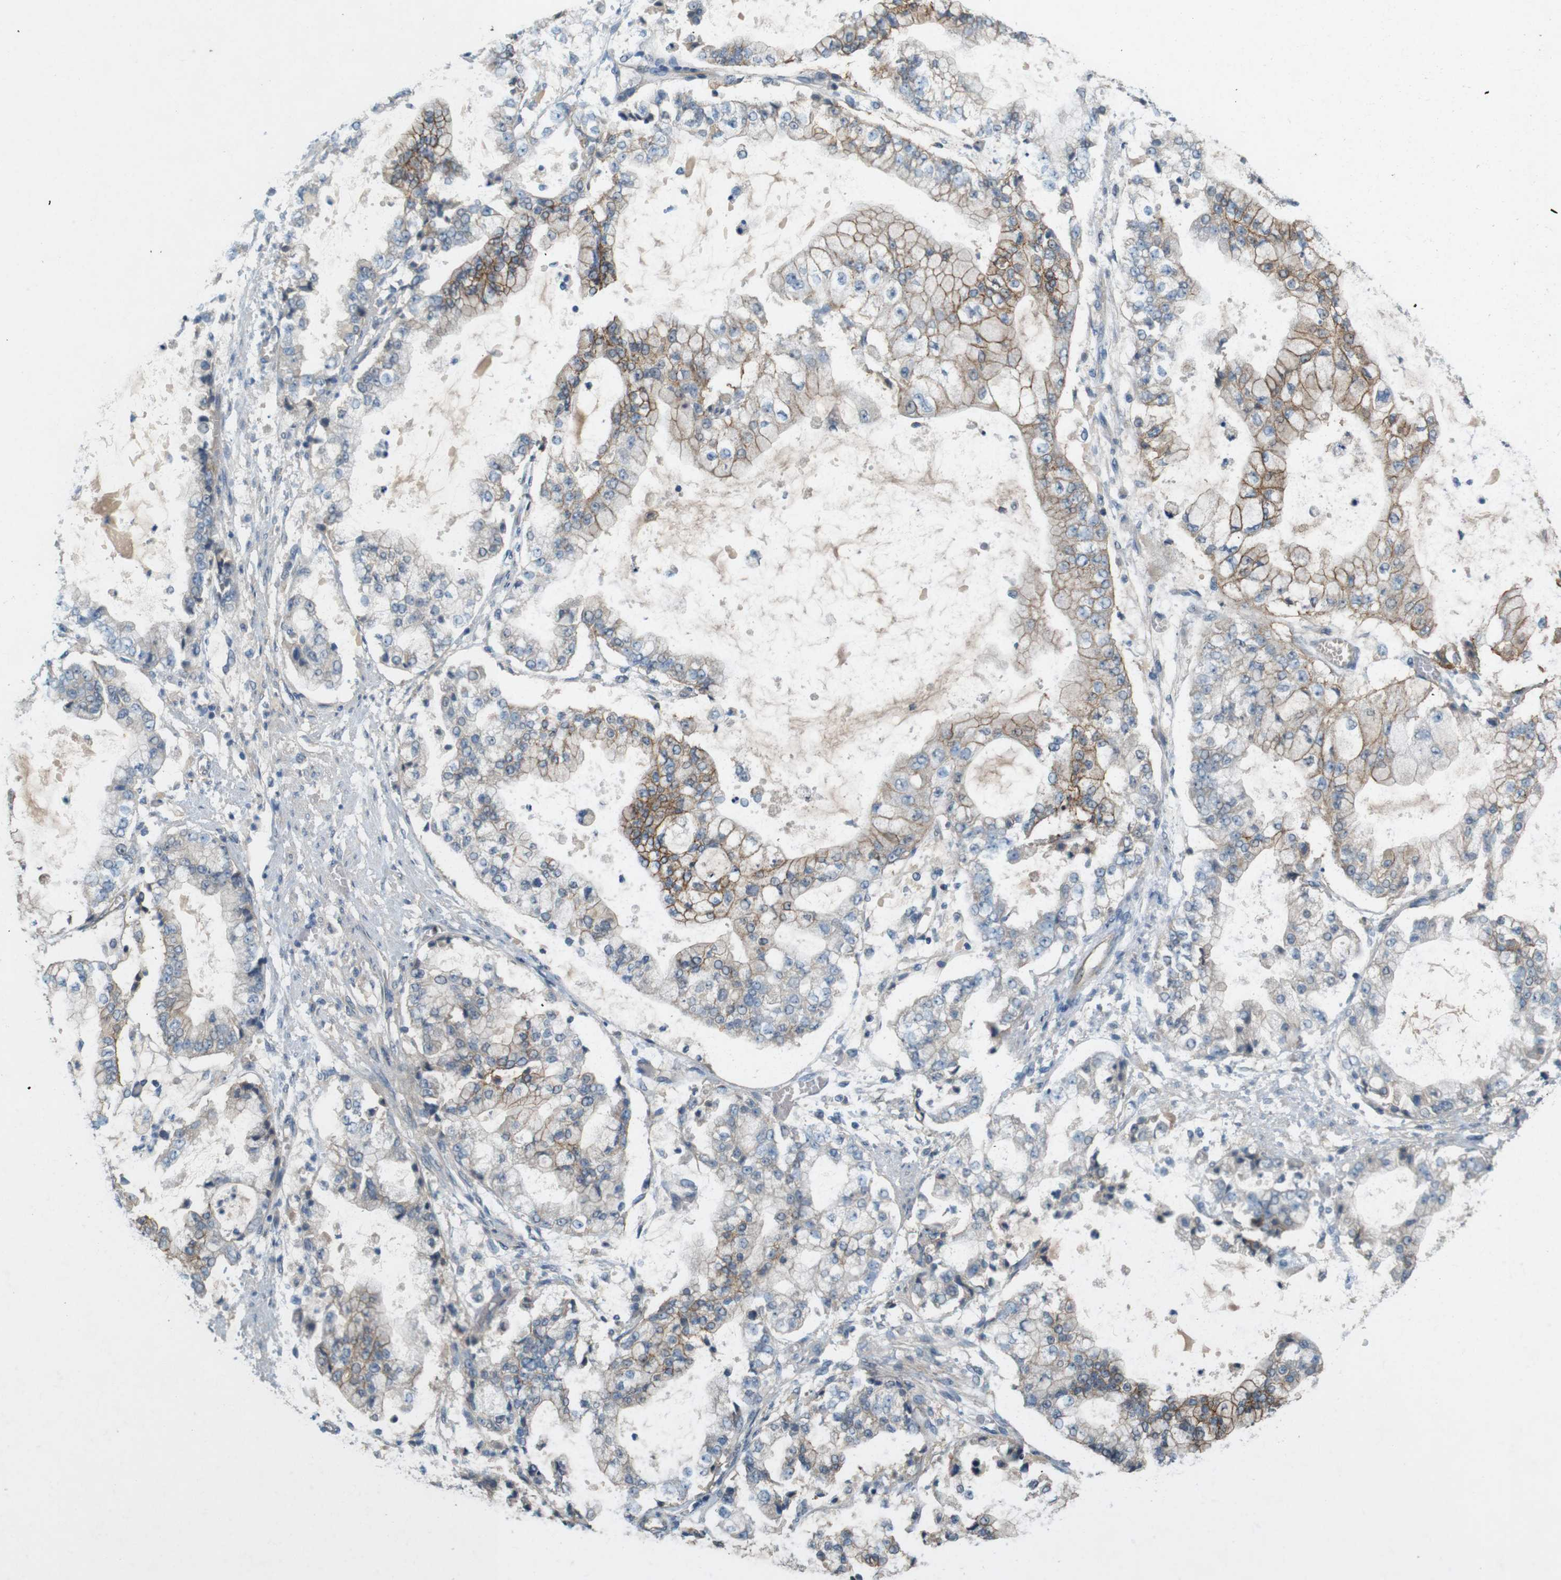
{"staining": {"intensity": "moderate", "quantity": "25%-75%", "location": "cytoplasmic/membranous"}, "tissue": "stomach cancer", "cell_type": "Tumor cells", "image_type": "cancer", "snomed": [{"axis": "morphology", "description": "Adenocarcinoma, NOS"}, {"axis": "topography", "description": "Stomach"}], "caption": "A brown stain shows moderate cytoplasmic/membranous staining of a protein in stomach cancer (adenocarcinoma) tumor cells. The protein is stained brown, and the nuclei are stained in blue (DAB IHC with brightfield microscopy, high magnification).", "gene": "PVR", "patient": {"sex": "male", "age": 76}}